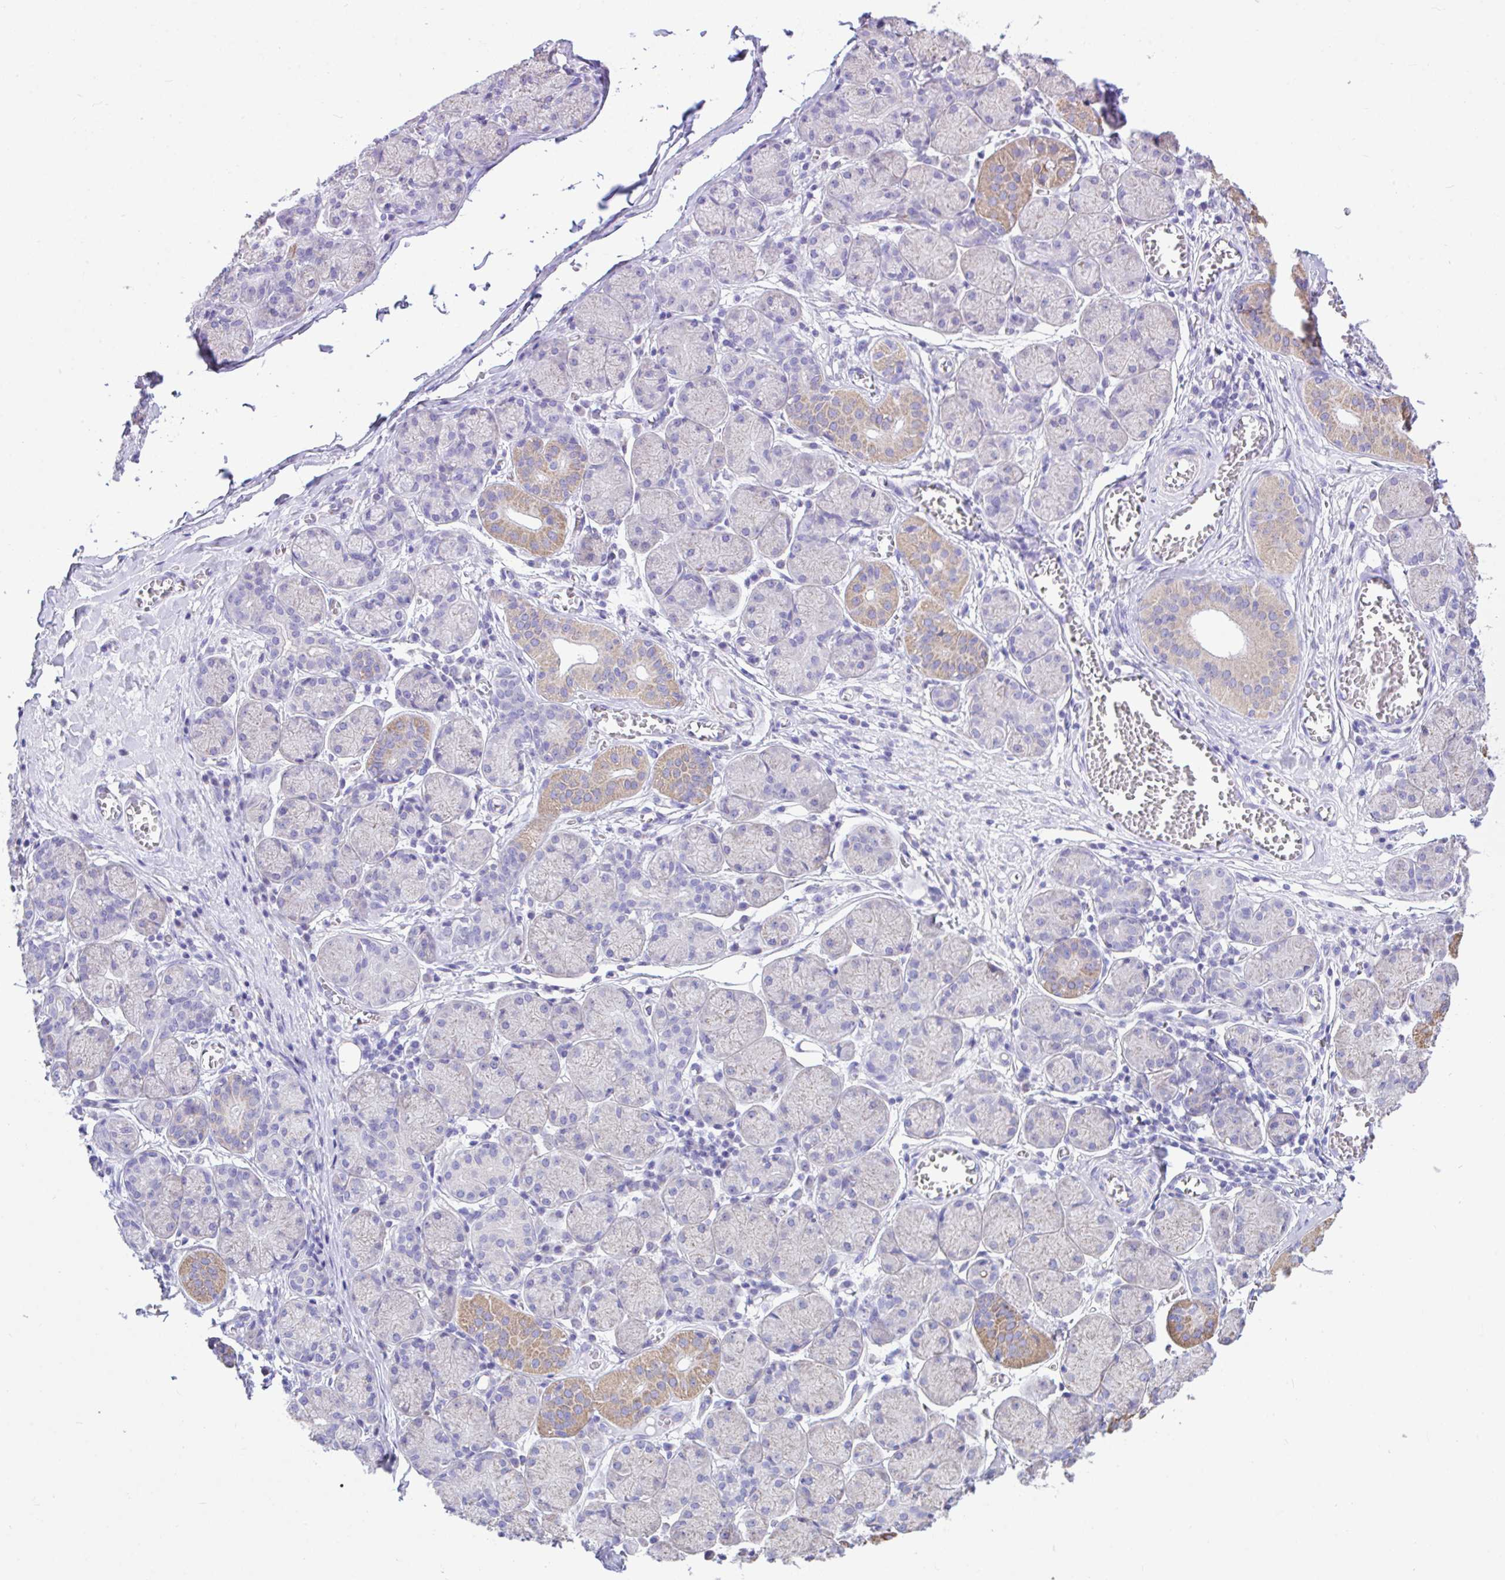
{"staining": {"intensity": "moderate", "quantity": "<25%", "location": "cytoplasmic/membranous"}, "tissue": "salivary gland", "cell_type": "Glandular cells", "image_type": "normal", "snomed": [{"axis": "morphology", "description": "Normal tissue, NOS"}, {"axis": "topography", "description": "Salivary gland"}], "caption": "DAB immunohistochemical staining of unremarkable human salivary gland displays moderate cytoplasmic/membranous protein staining in approximately <25% of glandular cells.", "gene": "NLRP8", "patient": {"sex": "female", "age": 24}}